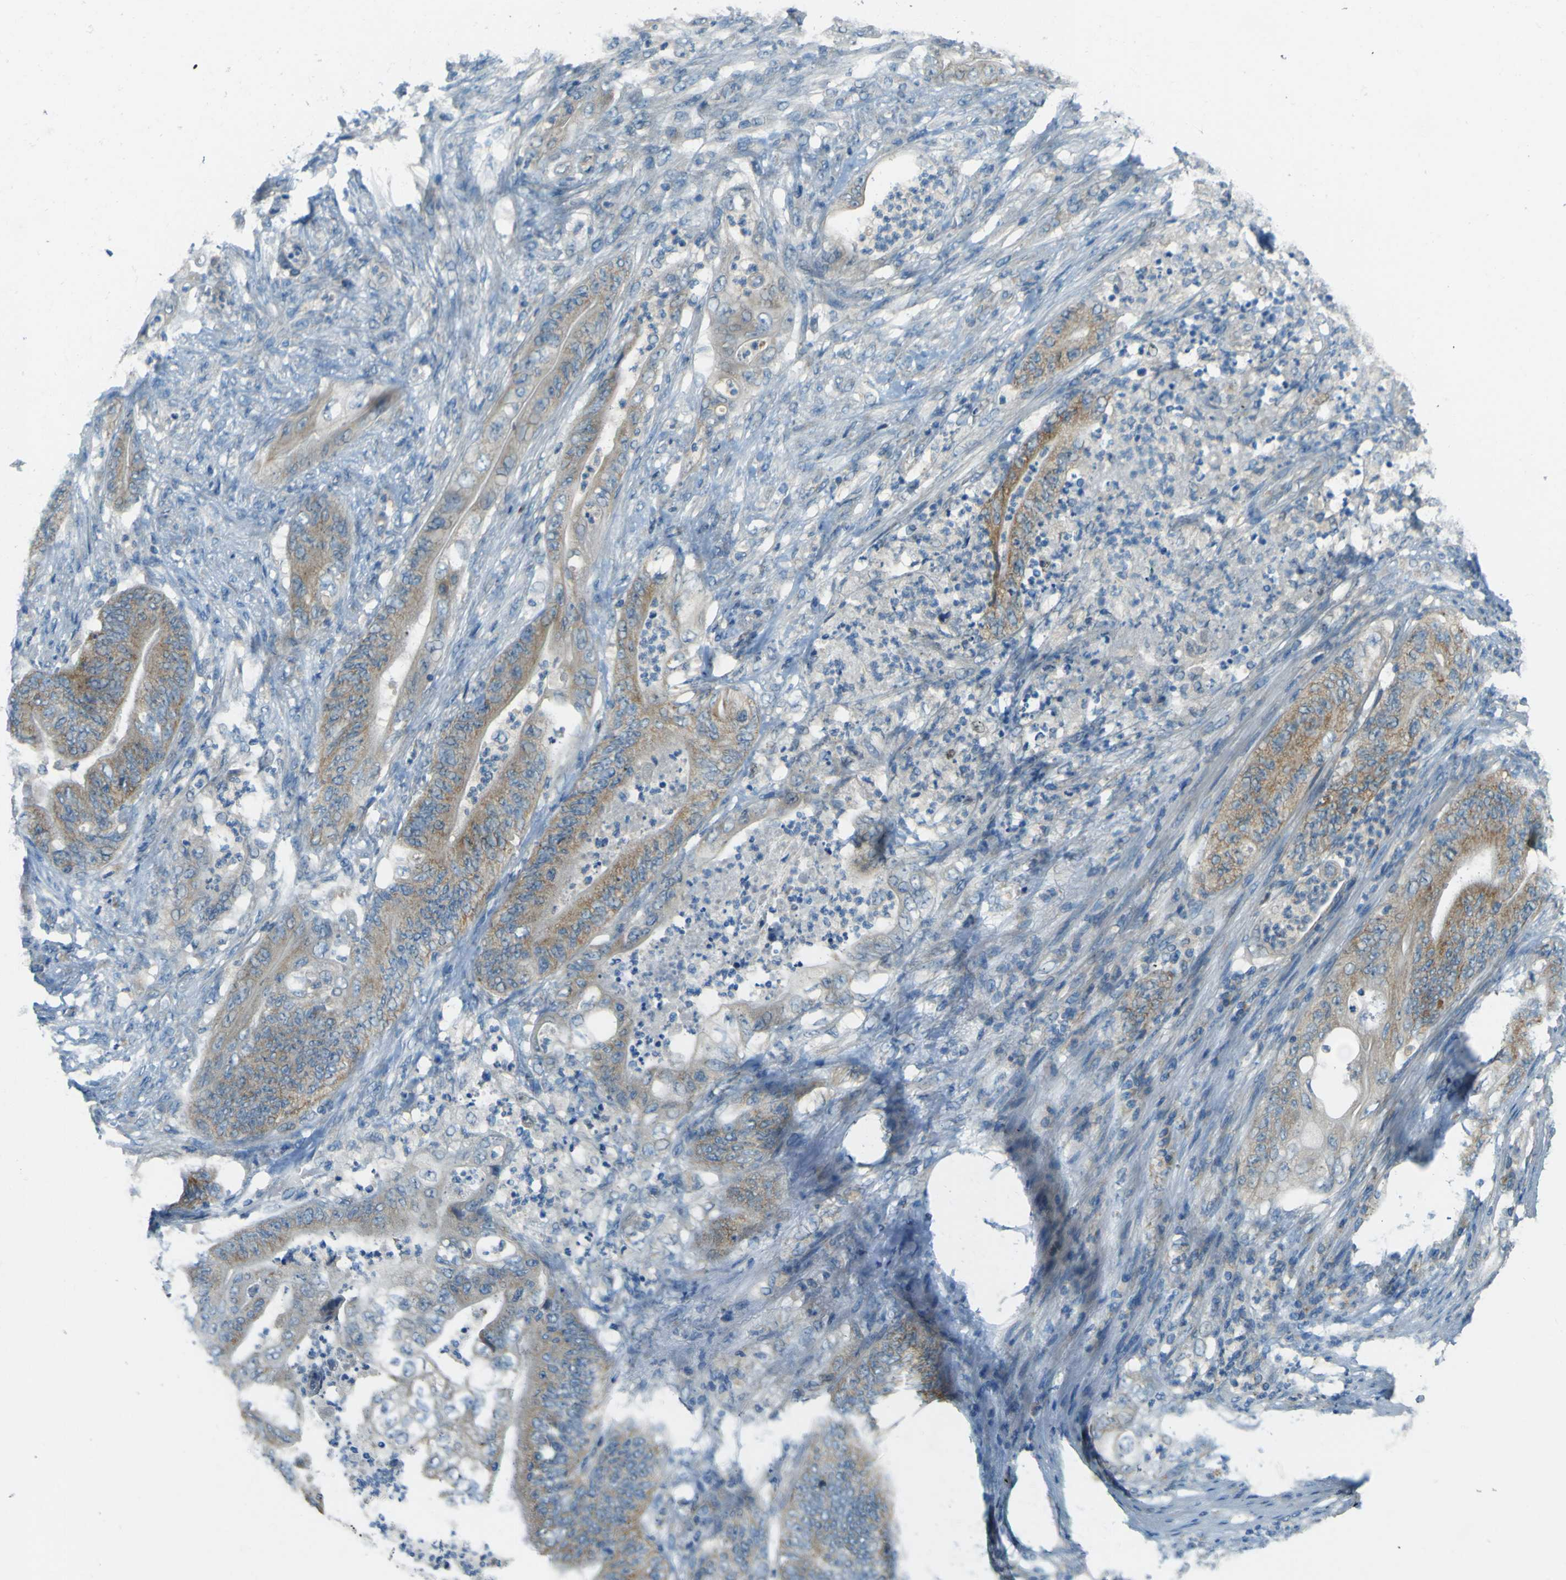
{"staining": {"intensity": "weak", "quantity": ">75%", "location": "cytoplasmic/membranous"}, "tissue": "stomach cancer", "cell_type": "Tumor cells", "image_type": "cancer", "snomed": [{"axis": "morphology", "description": "Adenocarcinoma, NOS"}, {"axis": "topography", "description": "Stomach"}], "caption": "Immunohistochemistry (IHC) image of human stomach cancer (adenocarcinoma) stained for a protein (brown), which exhibits low levels of weak cytoplasmic/membranous staining in about >75% of tumor cells.", "gene": "FKTN", "patient": {"sex": "female", "age": 73}}